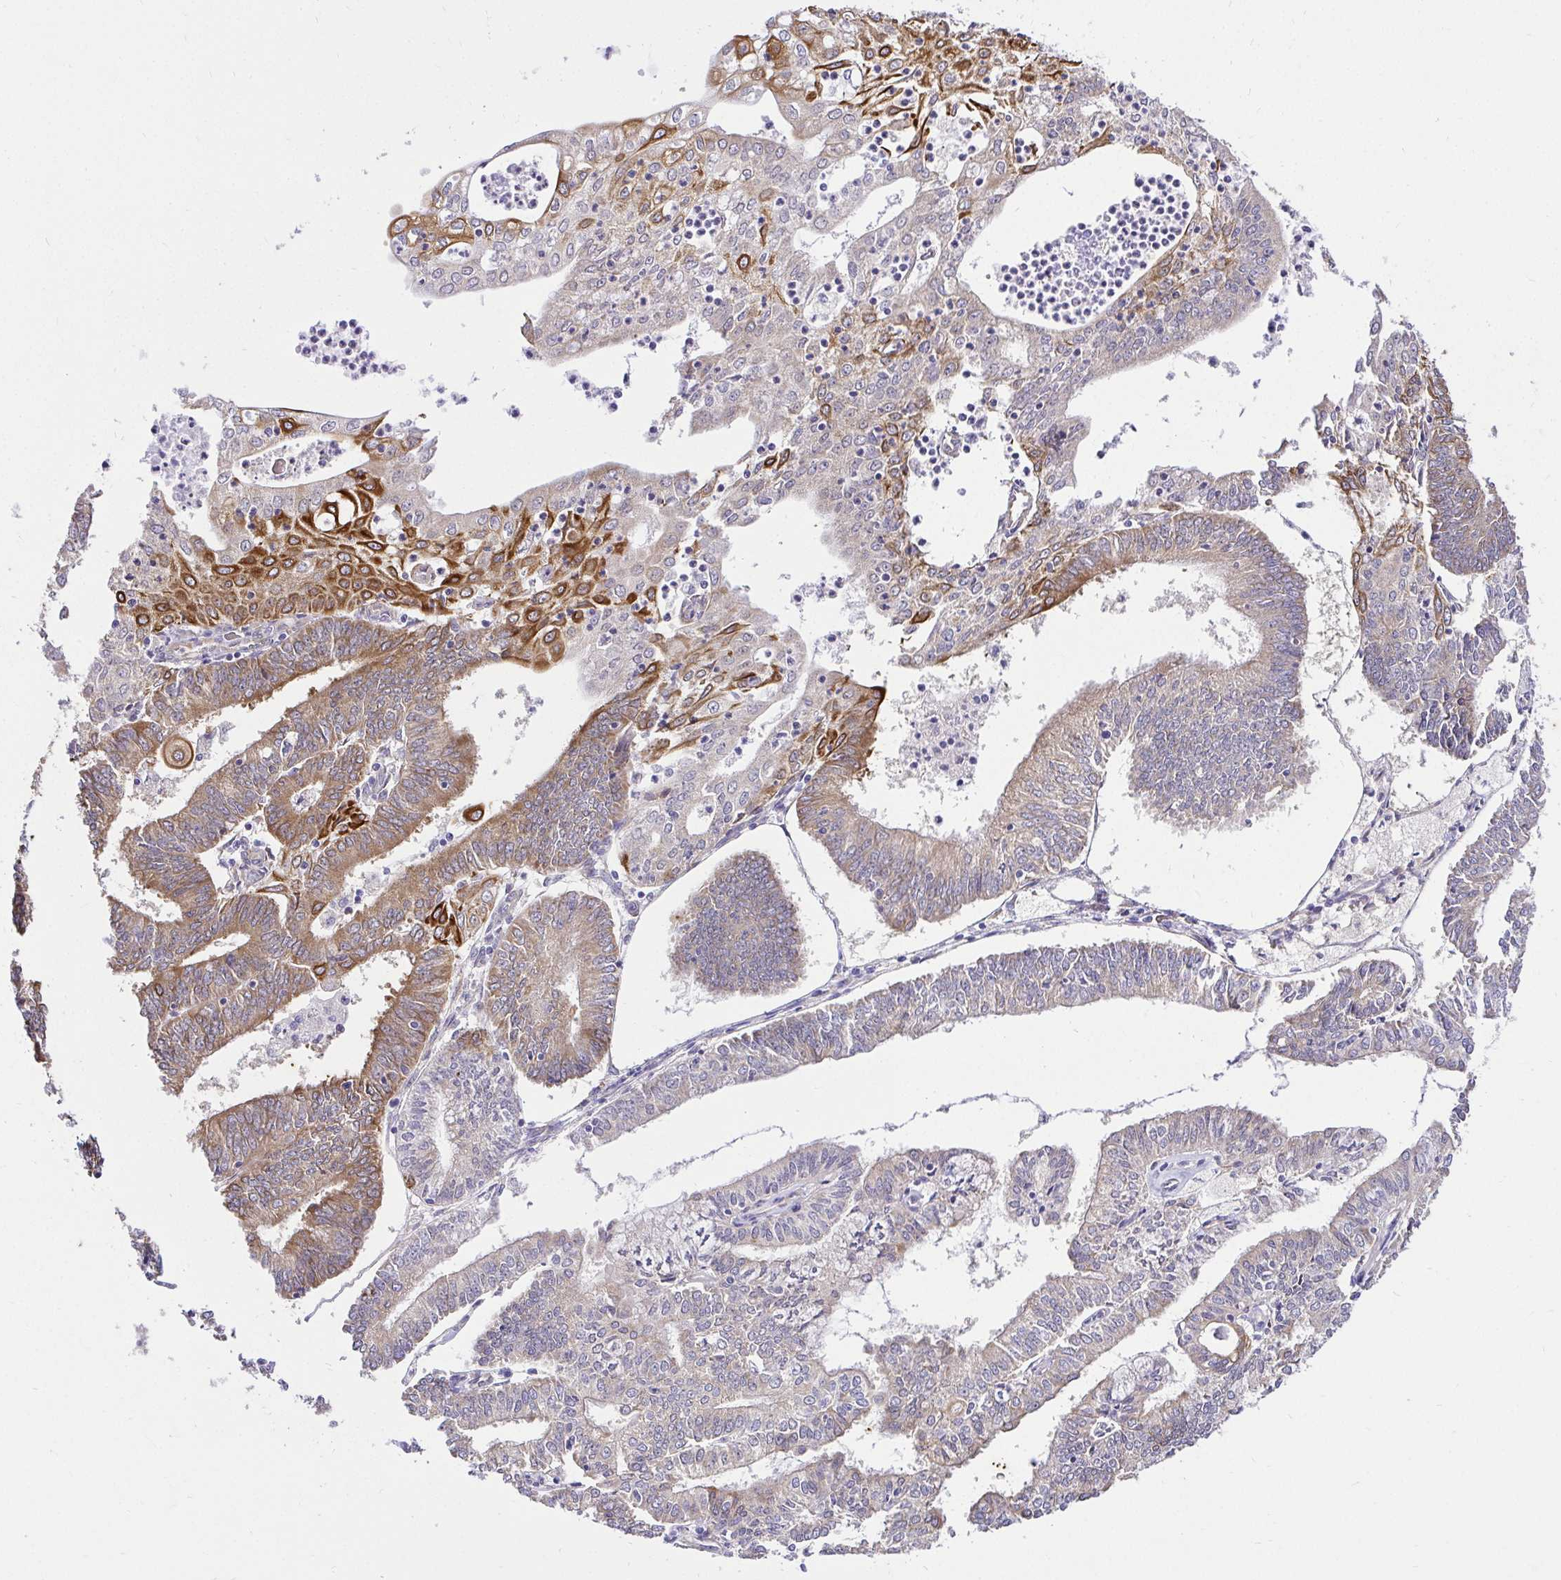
{"staining": {"intensity": "moderate", "quantity": ">75%", "location": "cytoplasmic/membranous"}, "tissue": "endometrial cancer", "cell_type": "Tumor cells", "image_type": "cancer", "snomed": [{"axis": "morphology", "description": "Adenocarcinoma, NOS"}, {"axis": "topography", "description": "Endometrium"}], "caption": "Tumor cells exhibit medium levels of moderate cytoplasmic/membranous staining in about >75% of cells in adenocarcinoma (endometrial).", "gene": "CCDC122", "patient": {"sex": "female", "age": 61}}